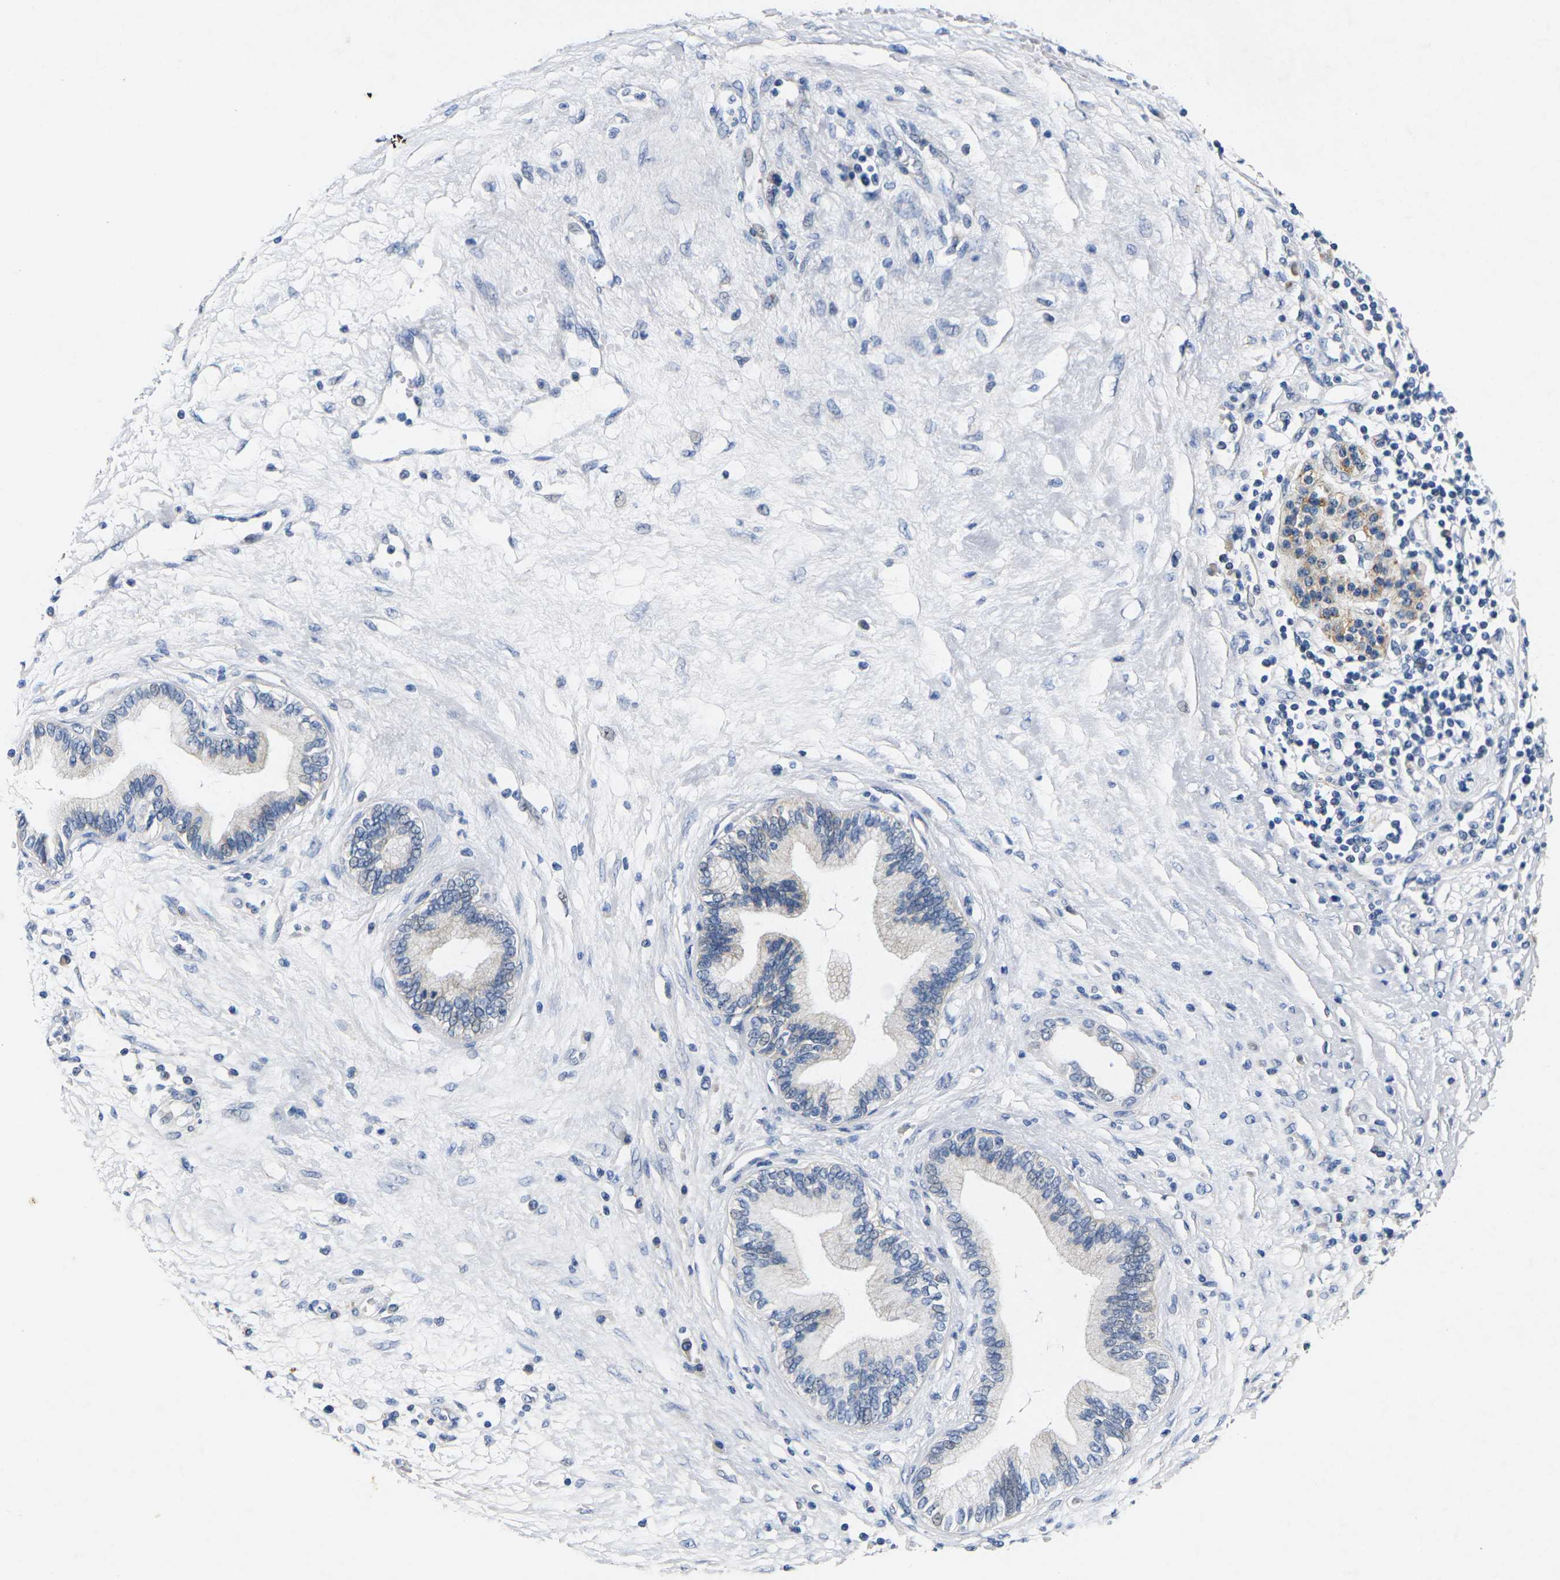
{"staining": {"intensity": "negative", "quantity": "none", "location": "none"}, "tissue": "pancreatic cancer", "cell_type": "Tumor cells", "image_type": "cancer", "snomed": [{"axis": "morphology", "description": "Adenocarcinoma, NOS"}, {"axis": "topography", "description": "Pancreas"}], "caption": "Protein analysis of pancreatic adenocarcinoma exhibits no significant staining in tumor cells.", "gene": "NOCT", "patient": {"sex": "female", "age": 70}}